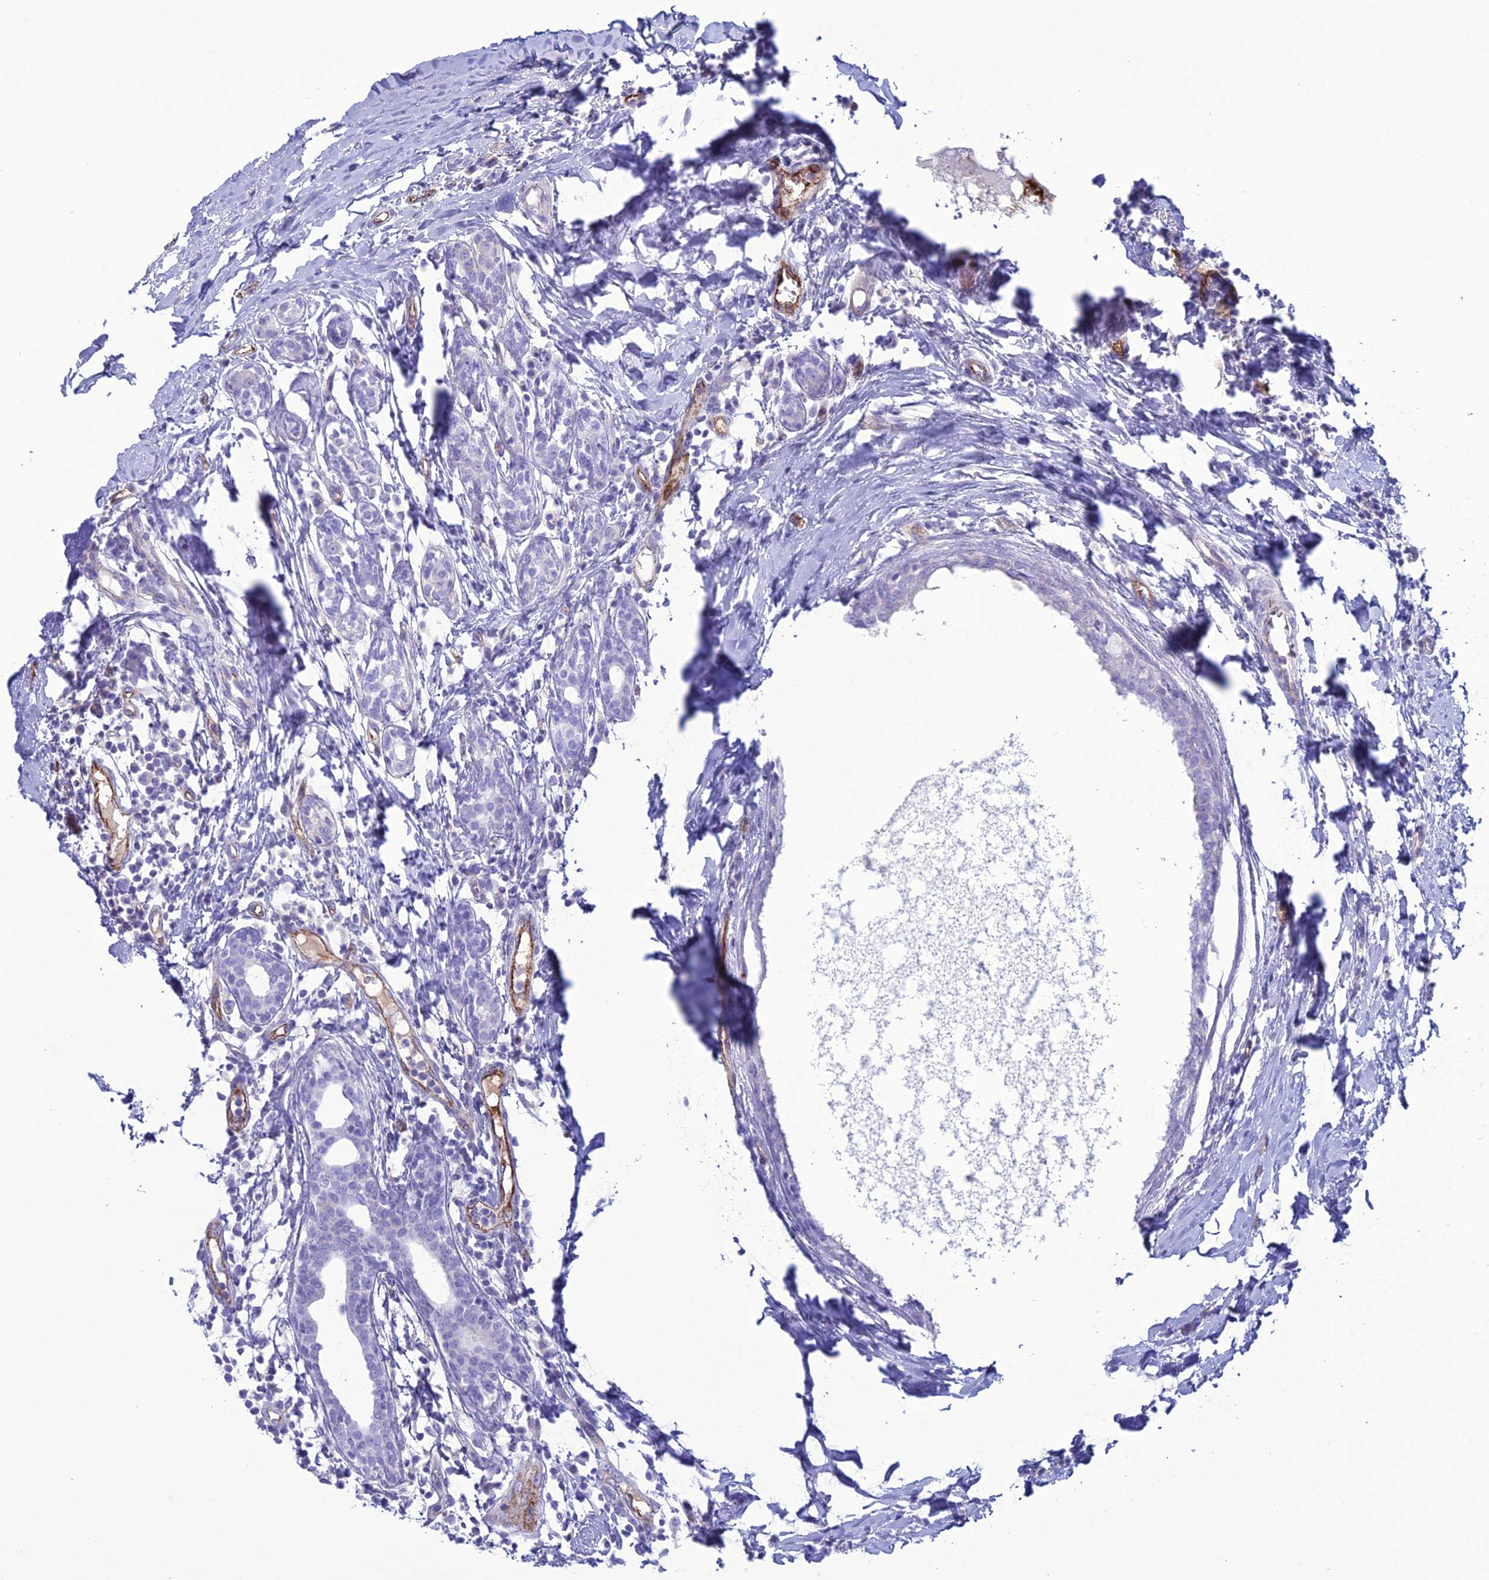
{"staining": {"intensity": "negative", "quantity": "none", "location": "none"}, "tissue": "breast cancer", "cell_type": "Tumor cells", "image_type": "cancer", "snomed": [{"axis": "morphology", "description": "Duct carcinoma"}, {"axis": "topography", "description": "Breast"}], "caption": "There is no significant staining in tumor cells of infiltrating ductal carcinoma (breast).", "gene": "CDC42EP5", "patient": {"sex": "female", "age": 40}}